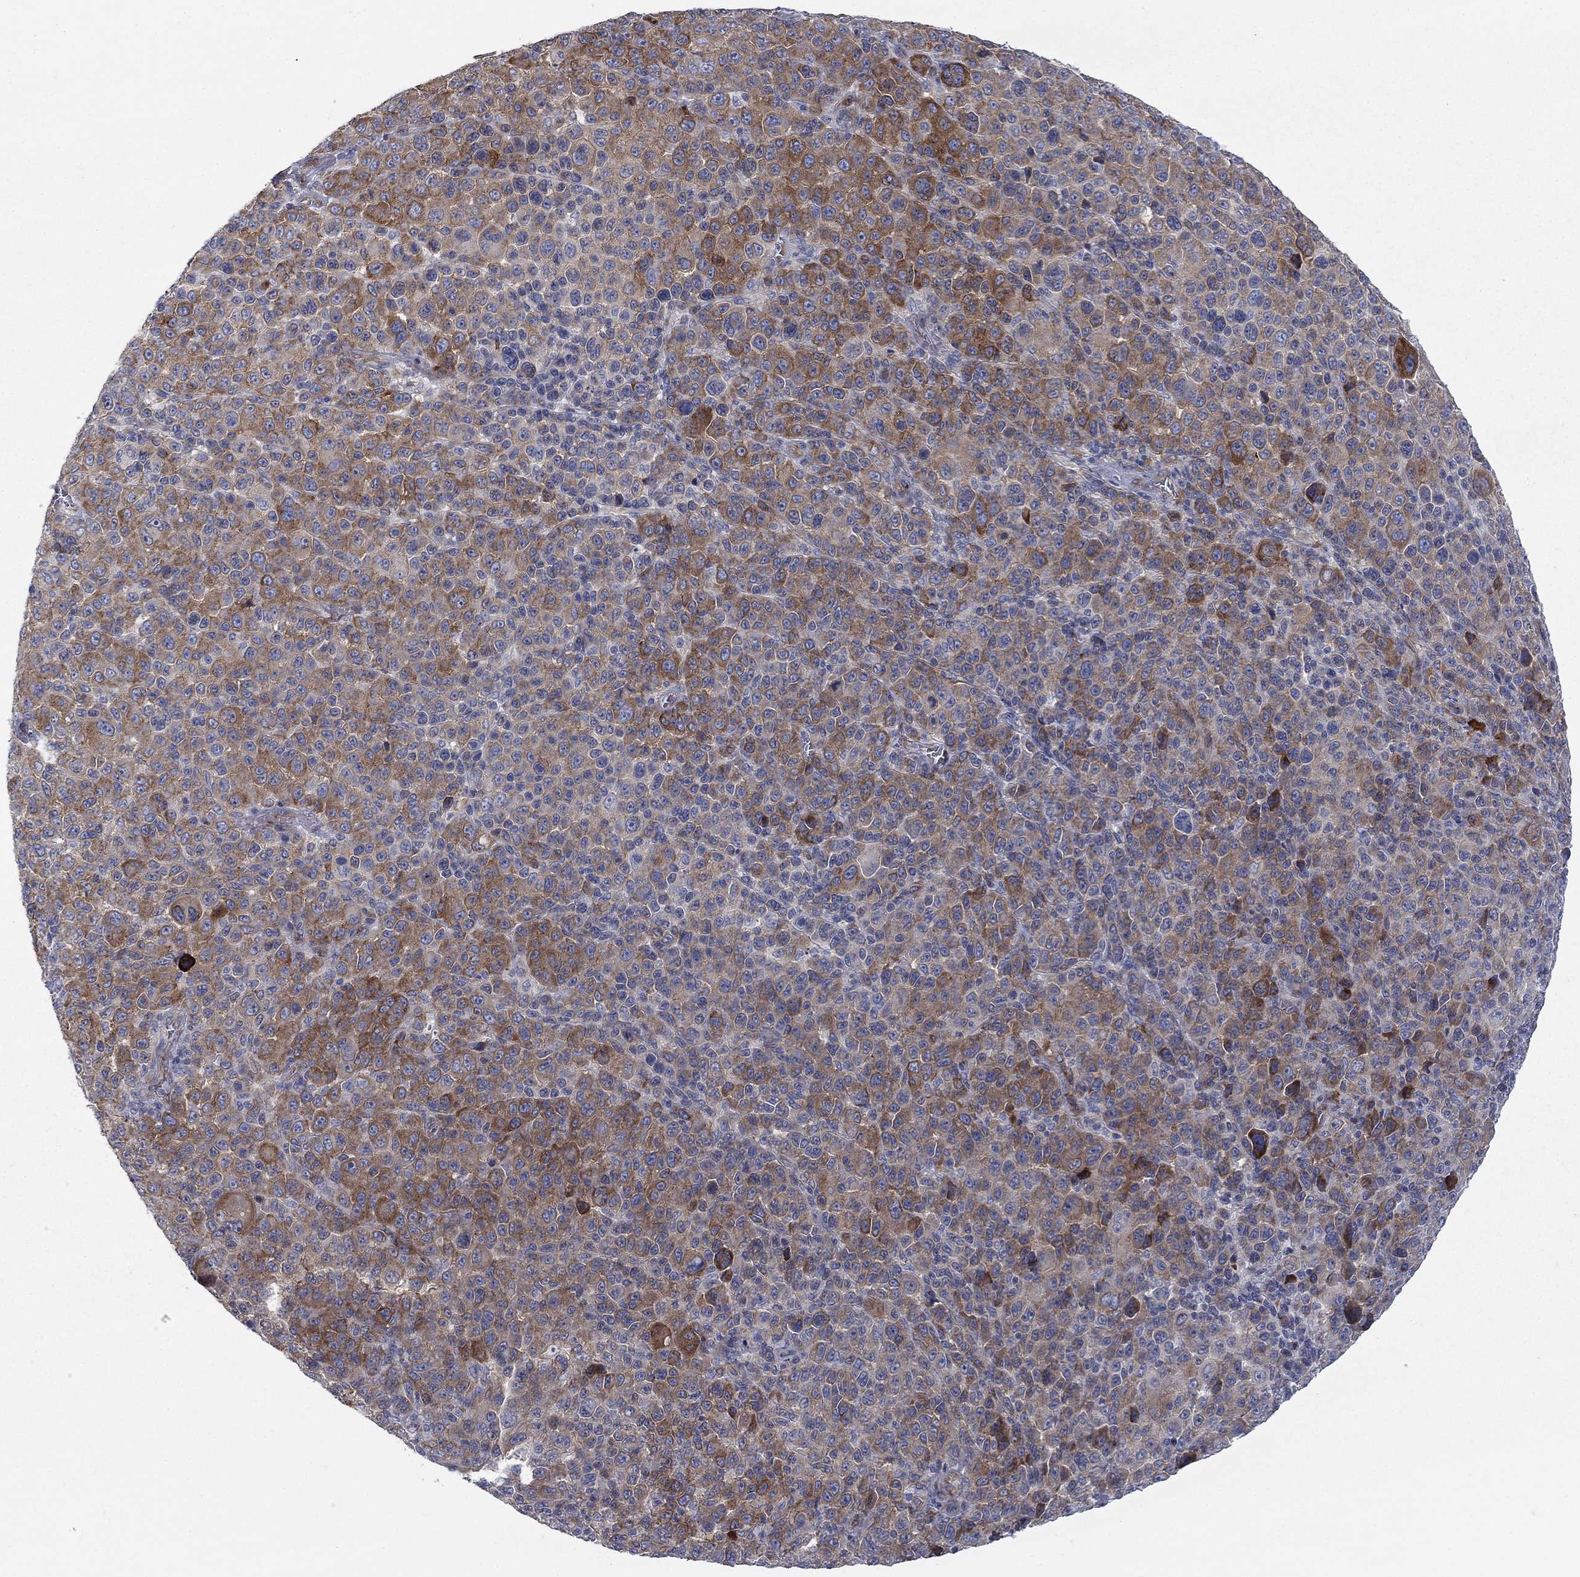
{"staining": {"intensity": "moderate", "quantity": "25%-75%", "location": "cytoplasmic/membranous"}, "tissue": "melanoma", "cell_type": "Tumor cells", "image_type": "cancer", "snomed": [{"axis": "morphology", "description": "Malignant melanoma, NOS"}, {"axis": "topography", "description": "Skin"}], "caption": "Immunohistochemical staining of human malignant melanoma reveals medium levels of moderate cytoplasmic/membranous protein positivity in approximately 25%-75% of tumor cells.", "gene": "FXR1", "patient": {"sex": "female", "age": 57}}